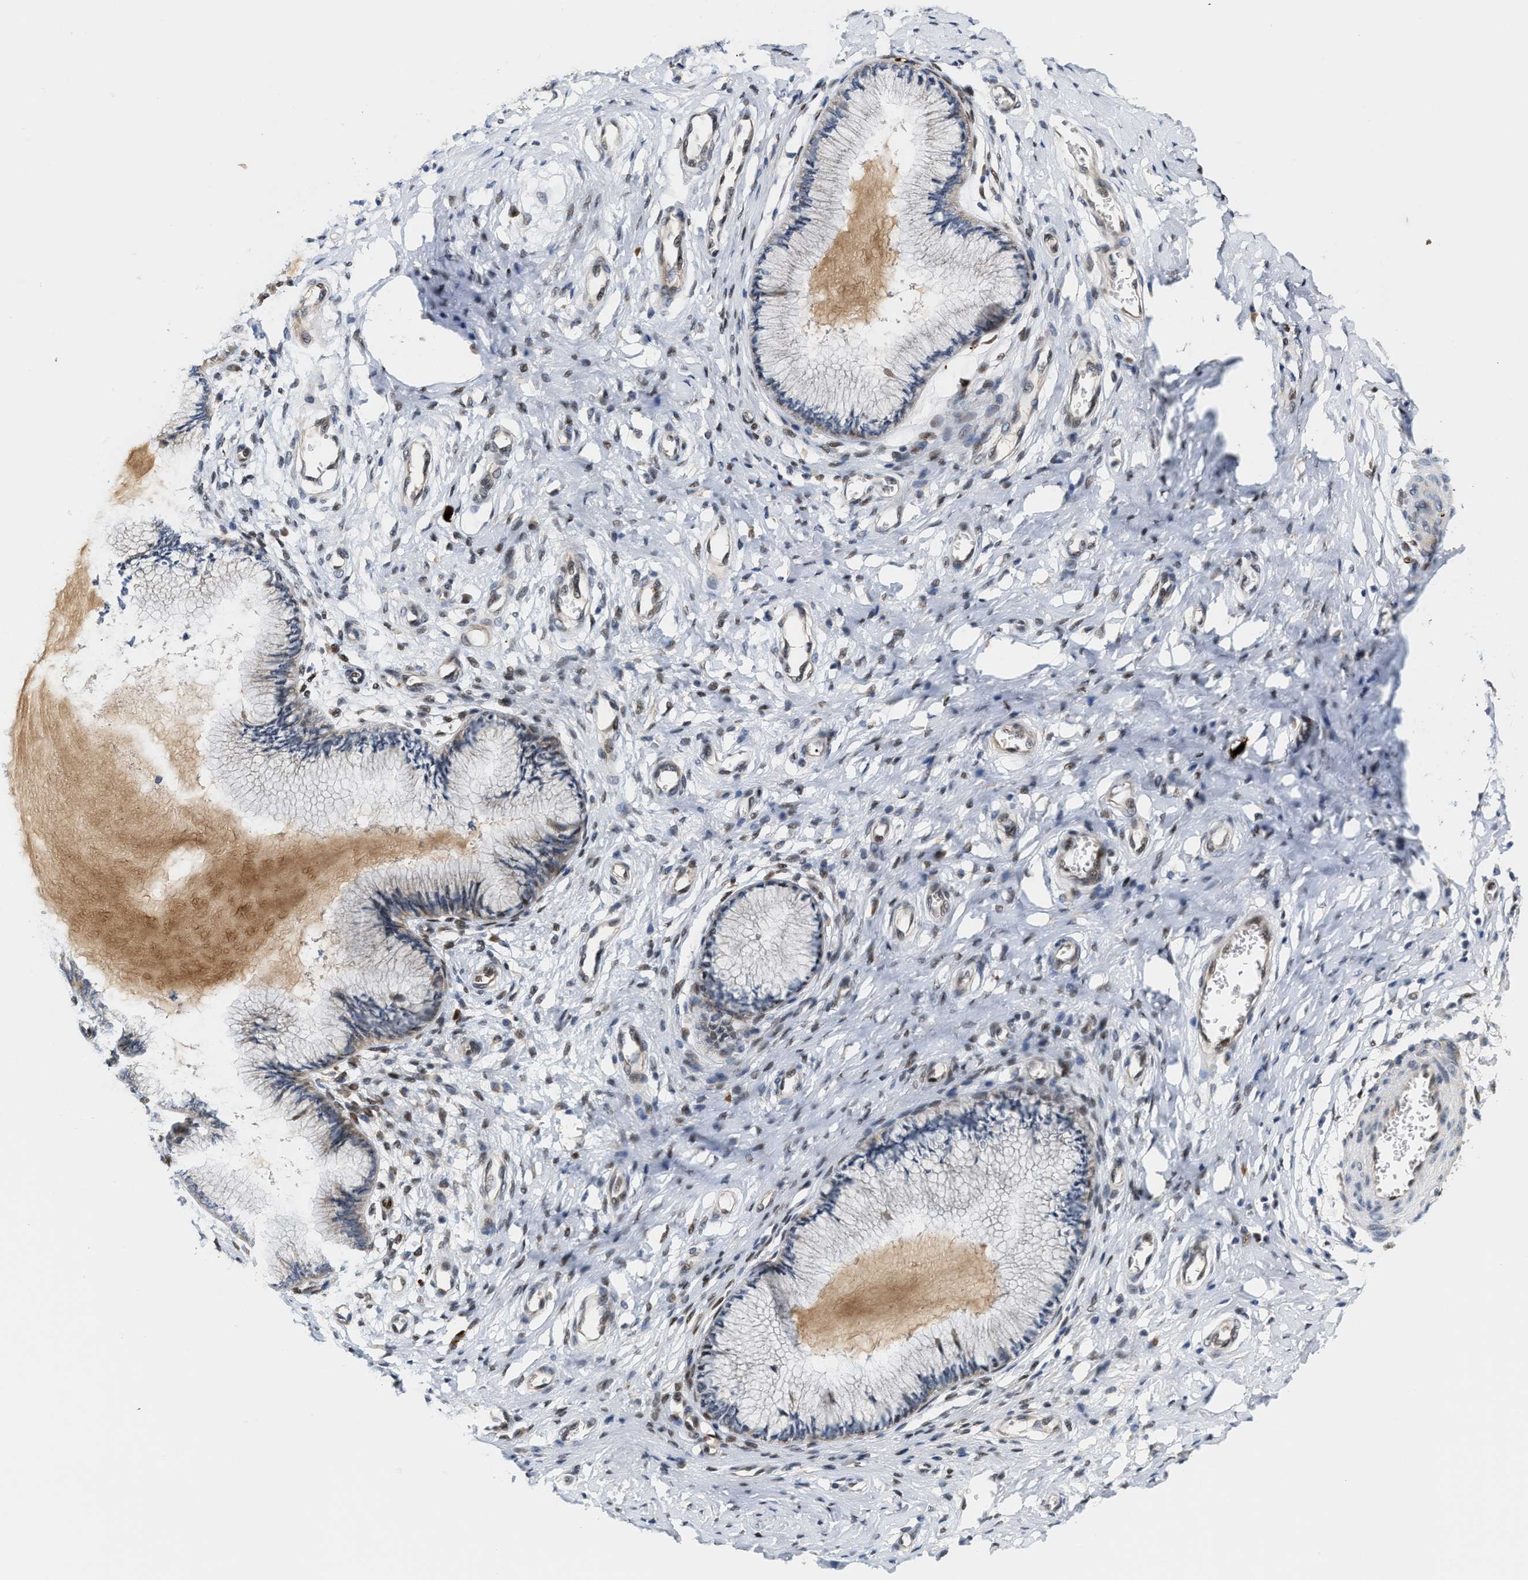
{"staining": {"intensity": "weak", "quantity": "<25%", "location": "cytoplasmic/membranous"}, "tissue": "cervix", "cell_type": "Glandular cells", "image_type": "normal", "snomed": [{"axis": "morphology", "description": "Normal tissue, NOS"}, {"axis": "topography", "description": "Cervix"}], "caption": "IHC image of normal cervix stained for a protein (brown), which demonstrates no expression in glandular cells.", "gene": "TCF4", "patient": {"sex": "female", "age": 55}}